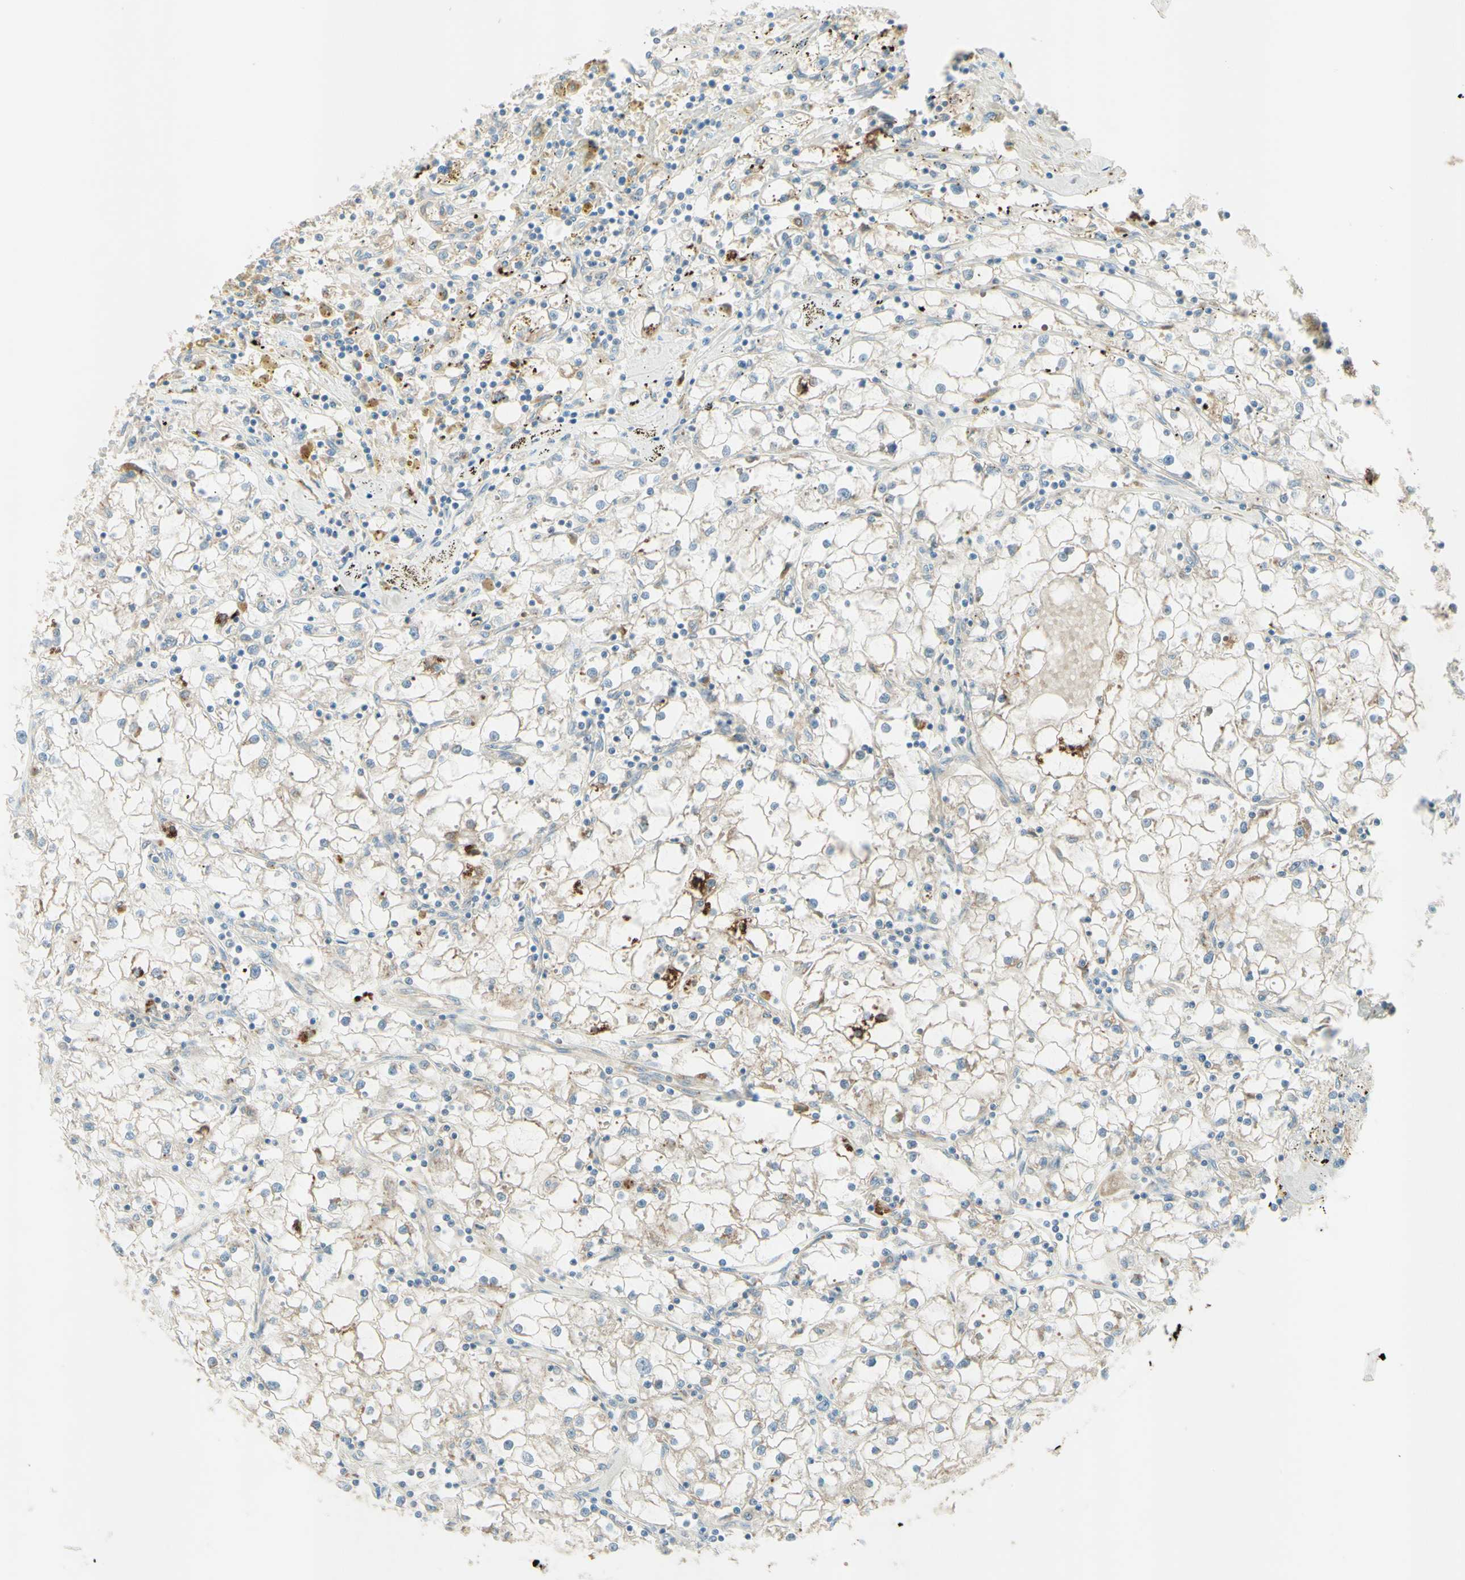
{"staining": {"intensity": "moderate", "quantity": "<25%", "location": "cytoplasmic/membranous"}, "tissue": "renal cancer", "cell_type": "Tumor cells", "image_type": "cancer", "snomed": [{"axis": "morphology", "description": "Adenocarcinoma, NOS"}, {"axis": "topography", "description": "Kidney"}], "caption": "High-magnification brightfield microscopy of renal cancer stained with DAB (brown) and counterstained with hematoxylin (blue). tumor cells exhibit moderate cytoplasmic/membranous staining is seen in about<25% of cells.", "gene": "ARMC10", "patient": {"sex": "male", "age": 56}}